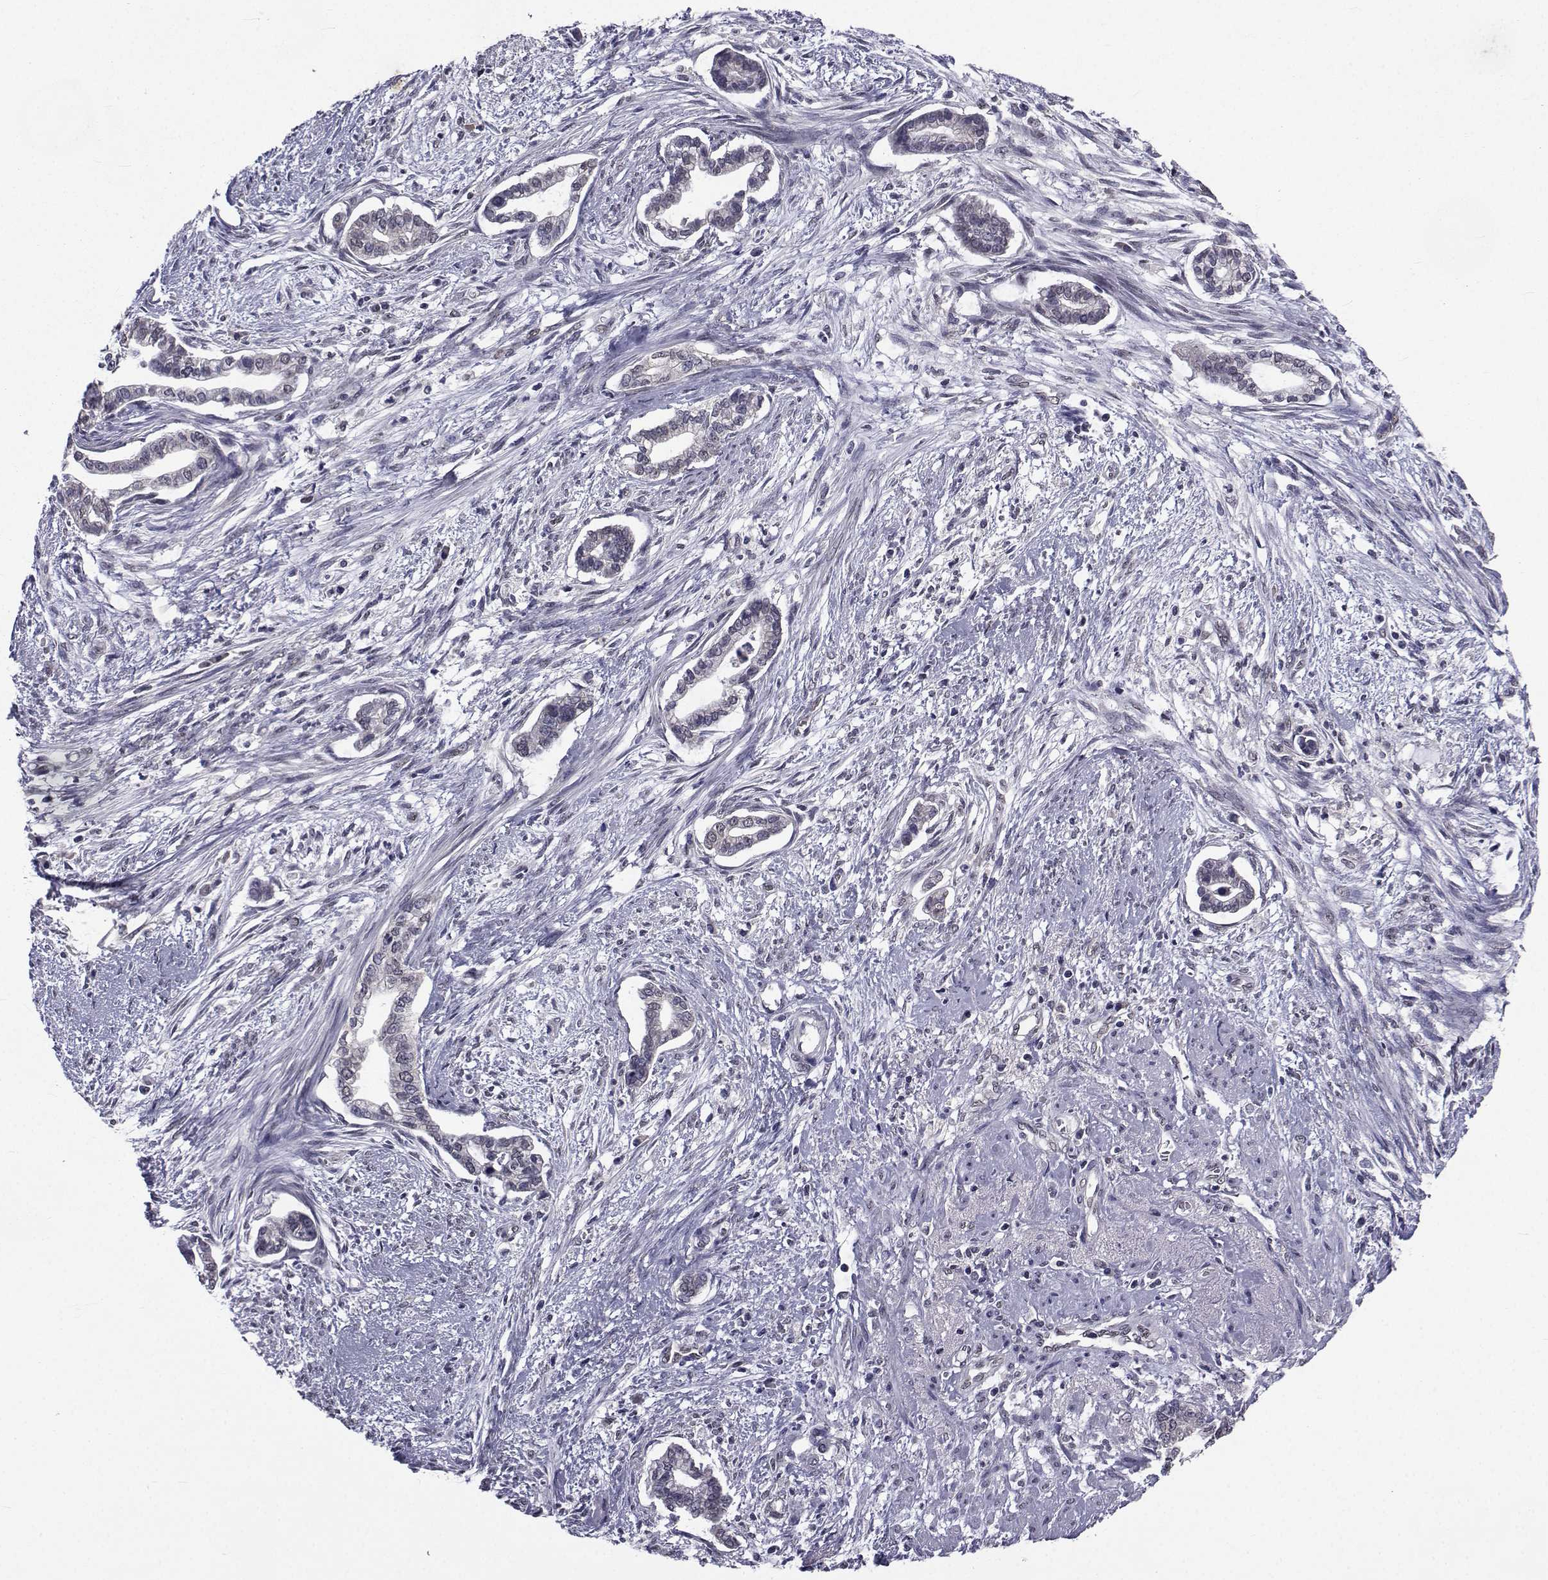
{"staining": {"intensity": "negative", "quantity": "none", "location": "none"}, "tissue": "cervical cancer", "cell_type": "Tumor cells", "image_type": "cancer", "snomed": [{"axis": "morphology", "description": "Adenocarcinoma, NOS"}, {"axis": "topography", "description": "Cervix"}], "caption": "This is an IHC image of human cervical adenocarcinoma. There is no positivity in tumor cells.", "gene": "CYP2S1", "patient": {"sex": "female", "age": 62}}